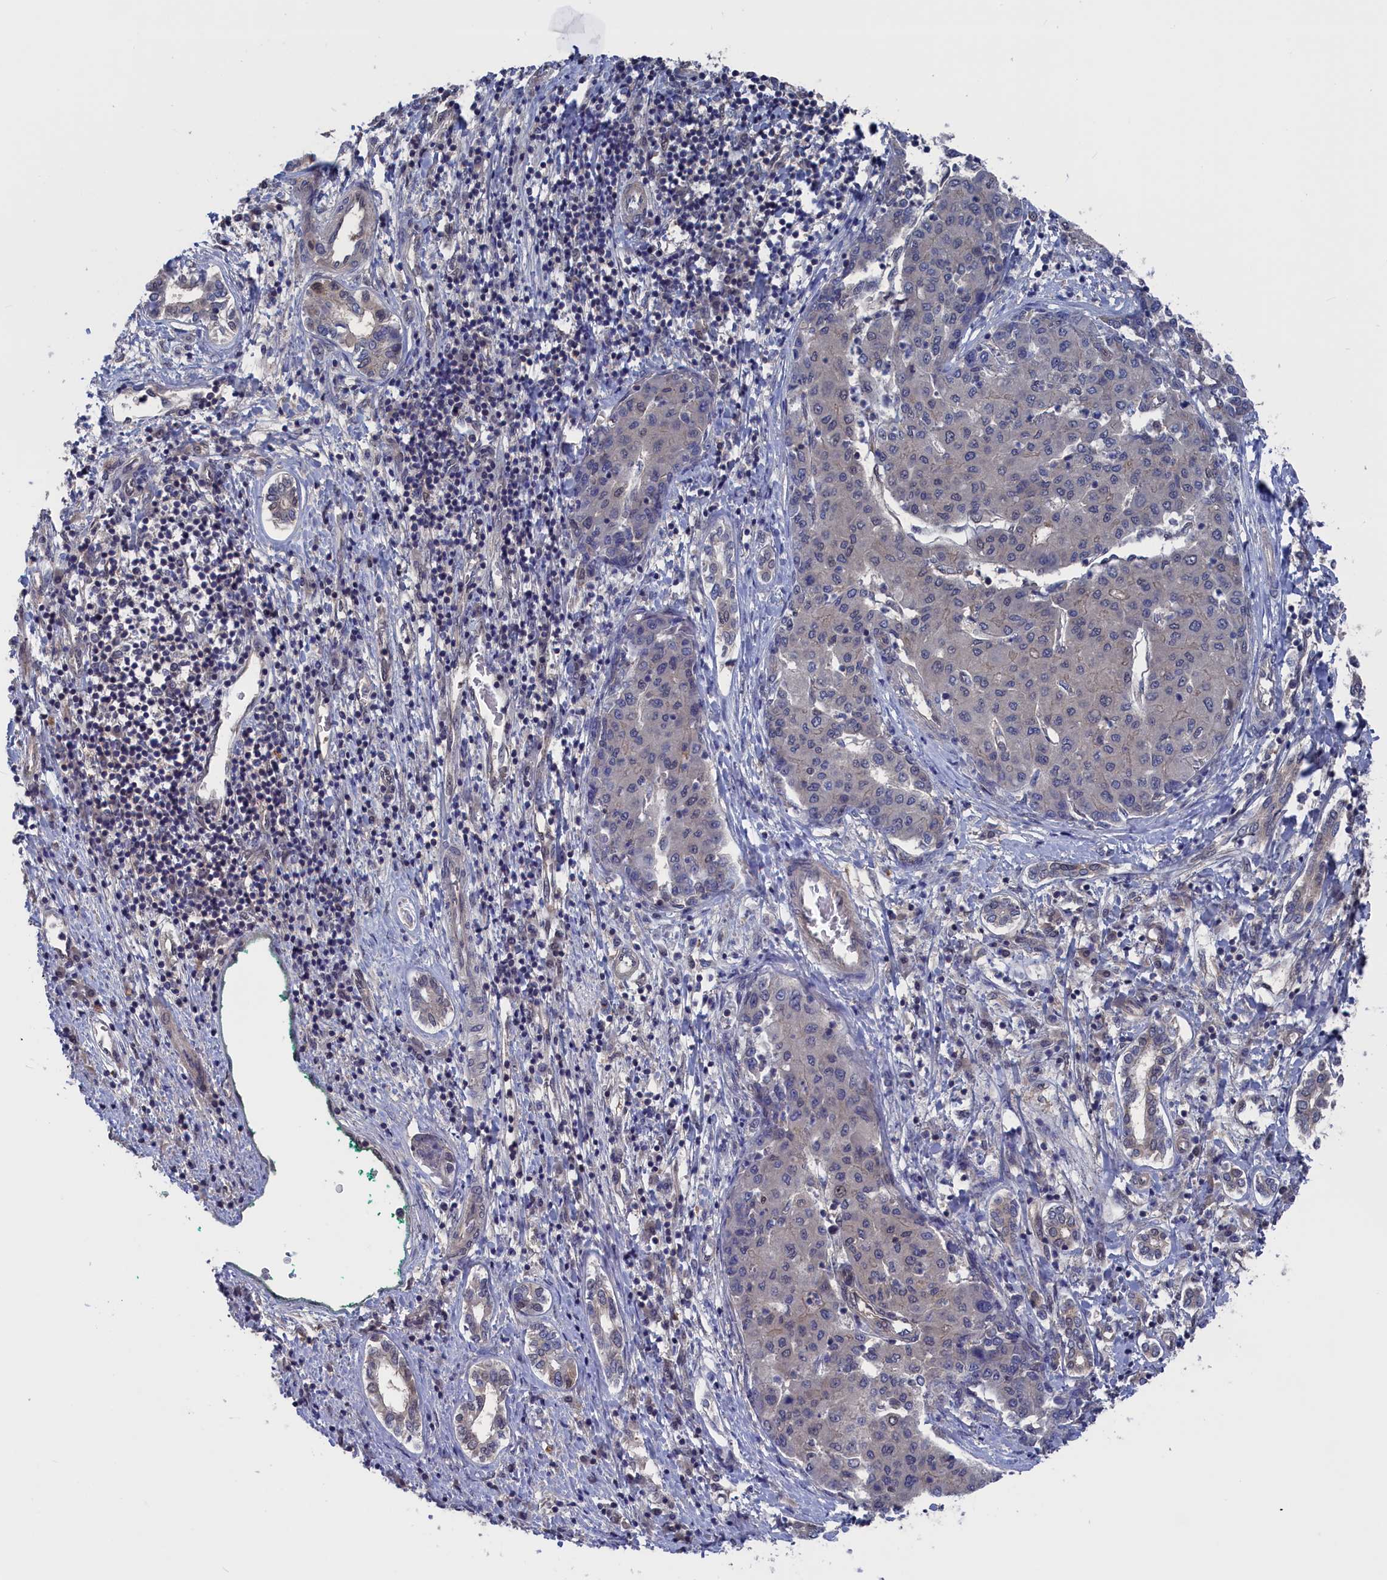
{"staining": {"intensity": "negative", "quantity": "none", "location": "none"}, "tissue": "liver cancer", "cell_type": "Tumor cells", "image_type": "cancer", "snomed": [{"axis": "morphology", "description": "Carcinoma, Hepatocellular, NOS"}, {"axis": "topography", "description": "Liver"}], "caption": "The photomicrograph demonstrates no significant staining in tumor cells of liver cancer (hepatocellular carcinoma).", "gene": "NUTF2", "patient": {"sex": "male", "age": 65}}